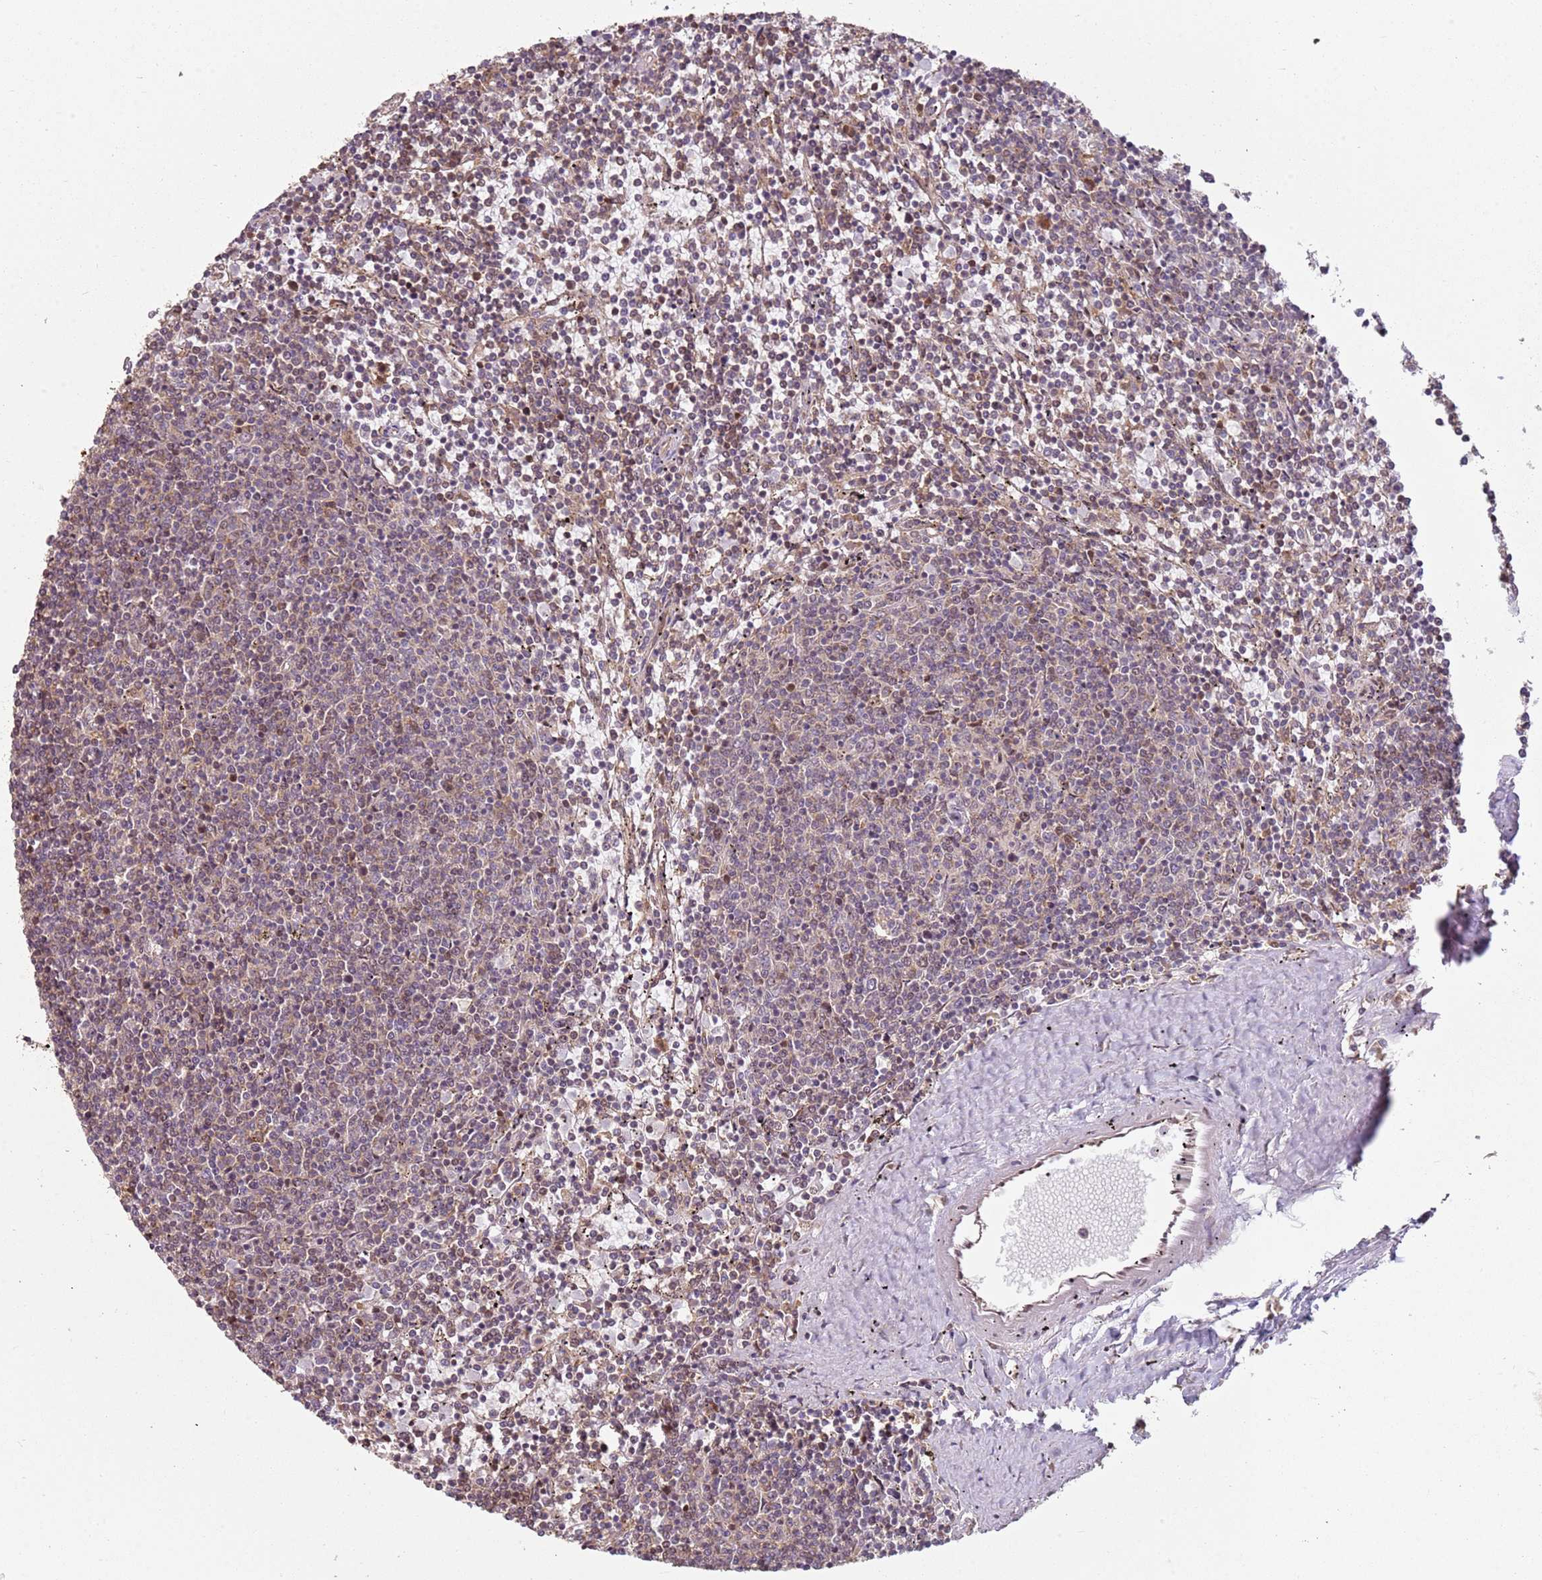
{"staining": {"intensity": "weak", "quantity": "25%-75%", "location": "cytoplasmic/membranous,nuclear"}, "tissue": "lymphoma", "cell_type": "Tumor cells", "image_type": "cancer", "snomed": [{"axis": "morphology", "description": "Malignant lymphoma, non-Hodgkin's type, Low grade"}, {"axis": "topography", "description": "Spleen"}], "caption": "A brown stain highlights weak cytoplasmic/membranous and nuclear positivity of a protein in human lymphoma tumor cells.", "gene": "CHURC1", "patient": {"sex": "female", "age": 50}}